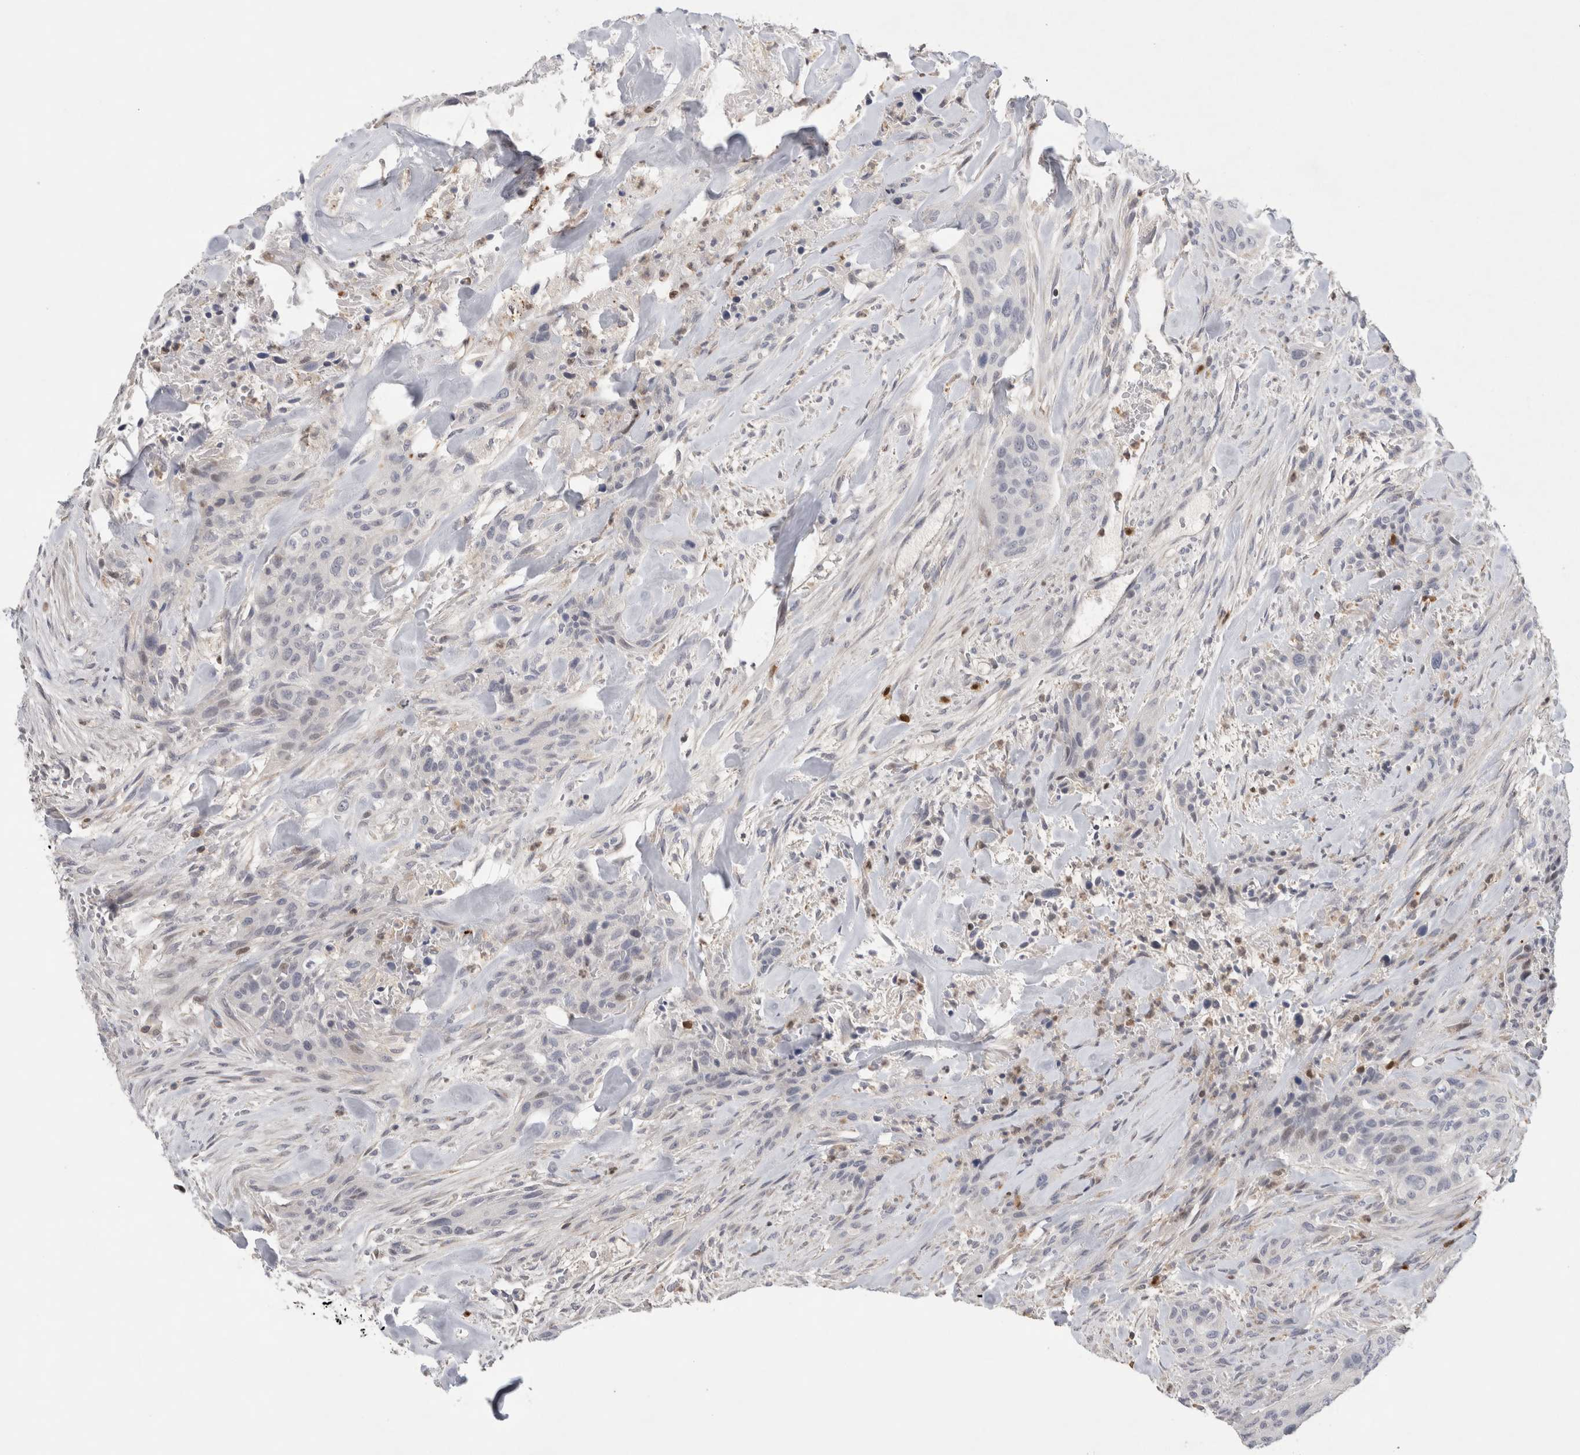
{"staining": {"intensity": "negative", "quantity": "none", "location": "none"}, "tissue": "urothelial cancer", "cell_type": "Tumor cells", "image_type": "cancer", "snomed": [{"axis": "morphology", "description": "Urothelial carcinoma, High grade"}, {"axis": "topography", "description": "Urinary bladder"}], "caption": "Tumor cells show no significant protein positivity in high-grade urothelial carcinoma.", "gene": "AGMAT", "patient": {"sex": "male", "age": 35}}